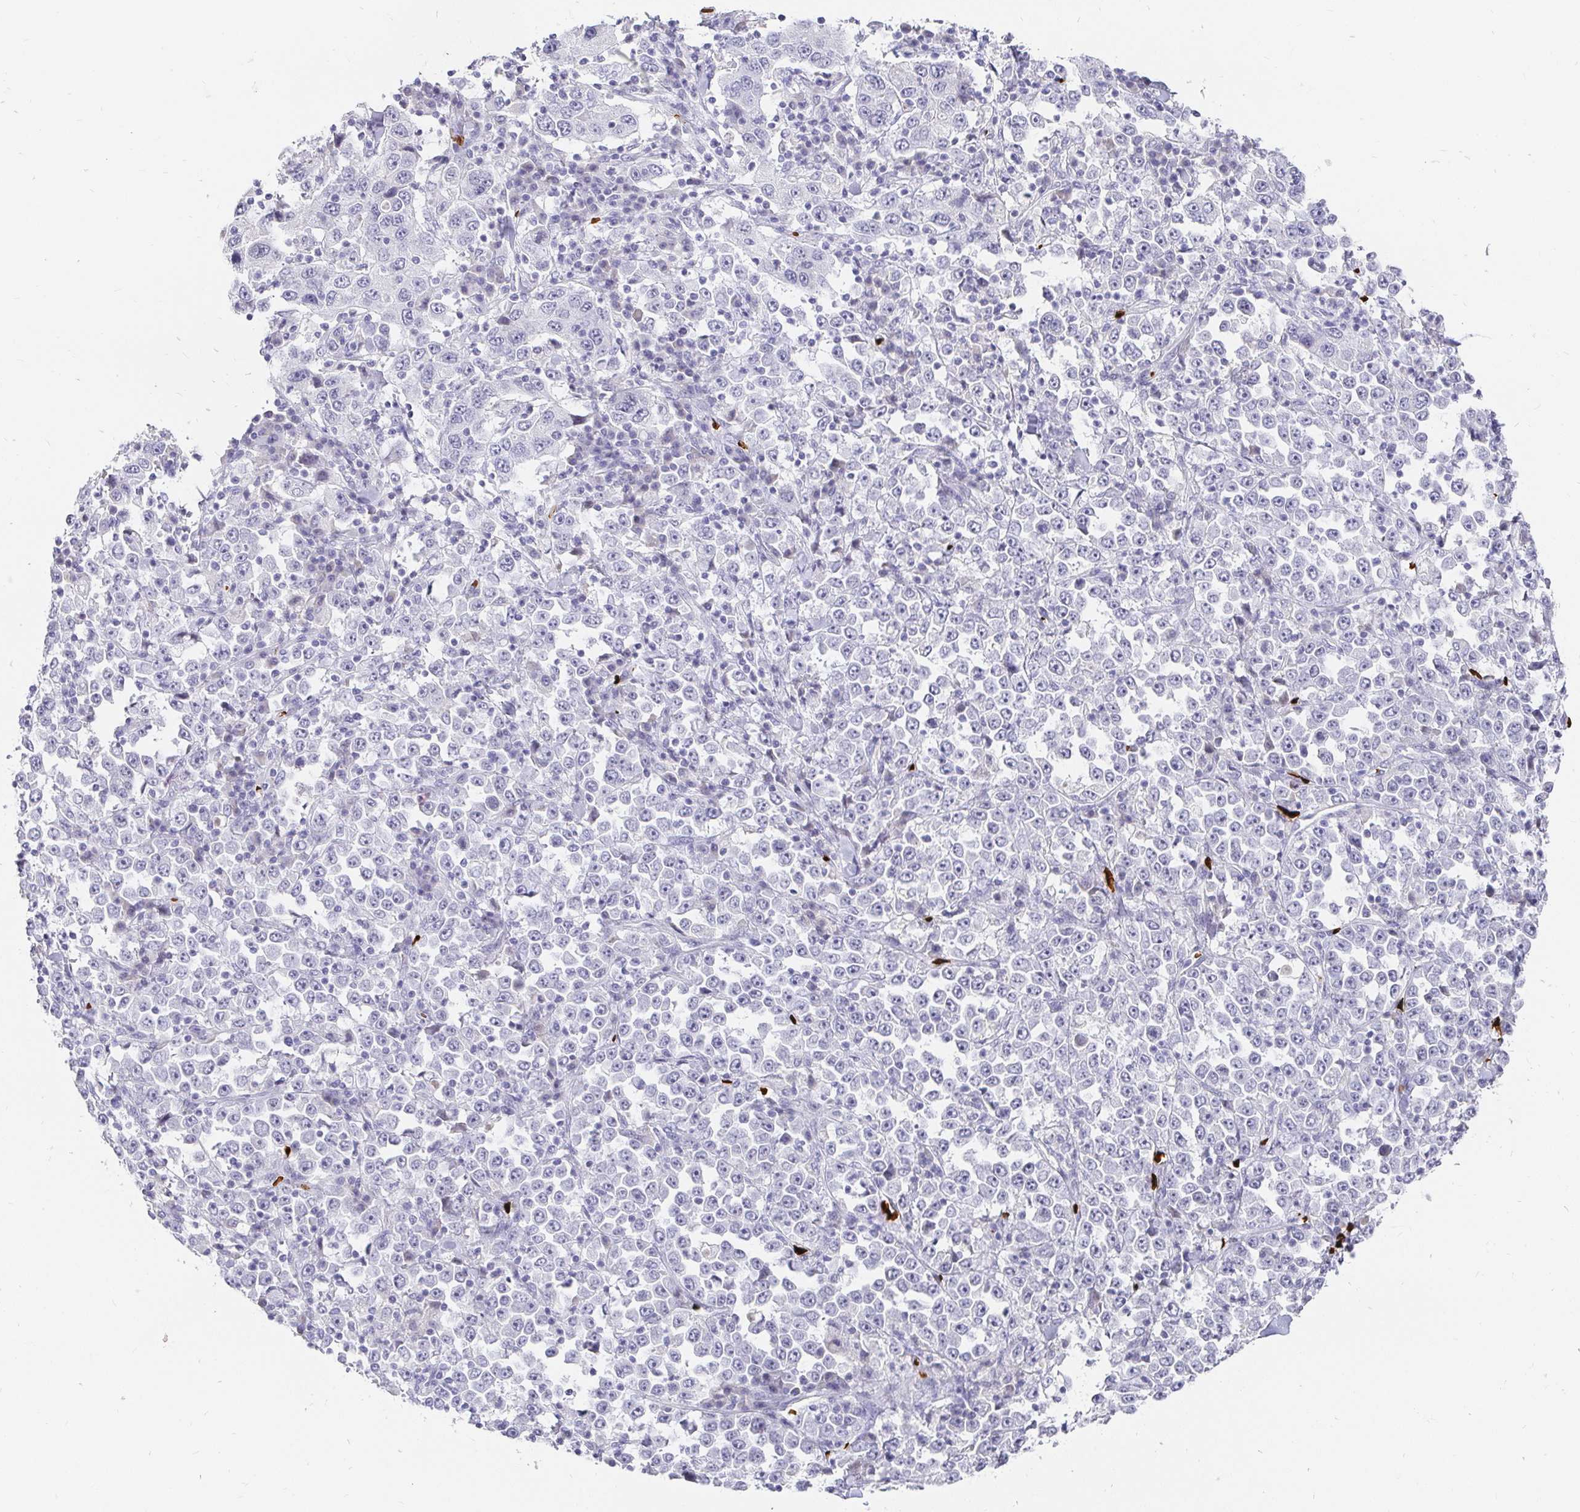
{"staining": {"intensity": "negative", "quantity": "none", "location": "none"}, "tissue": "stomach cancer", "cell_type": "Tumor cells", "image_type": "cancer", "snomed": [{"axis": "morphology", "description": "Normal tissue, NOS"}, {"axis": "morphology", "description": "Adenocarcinoma, NOS"}, {"axis": "topography", "description": "Stomach, upper"}, {"axis": "topography", "description": "Stomach"}], "caption": "Image shows no protein positivity in tumor cells of stomach cancer (adenocarcinoma) tissue.", "gene": "FGF21", "patient": {"sex": "male", "age": 59}}